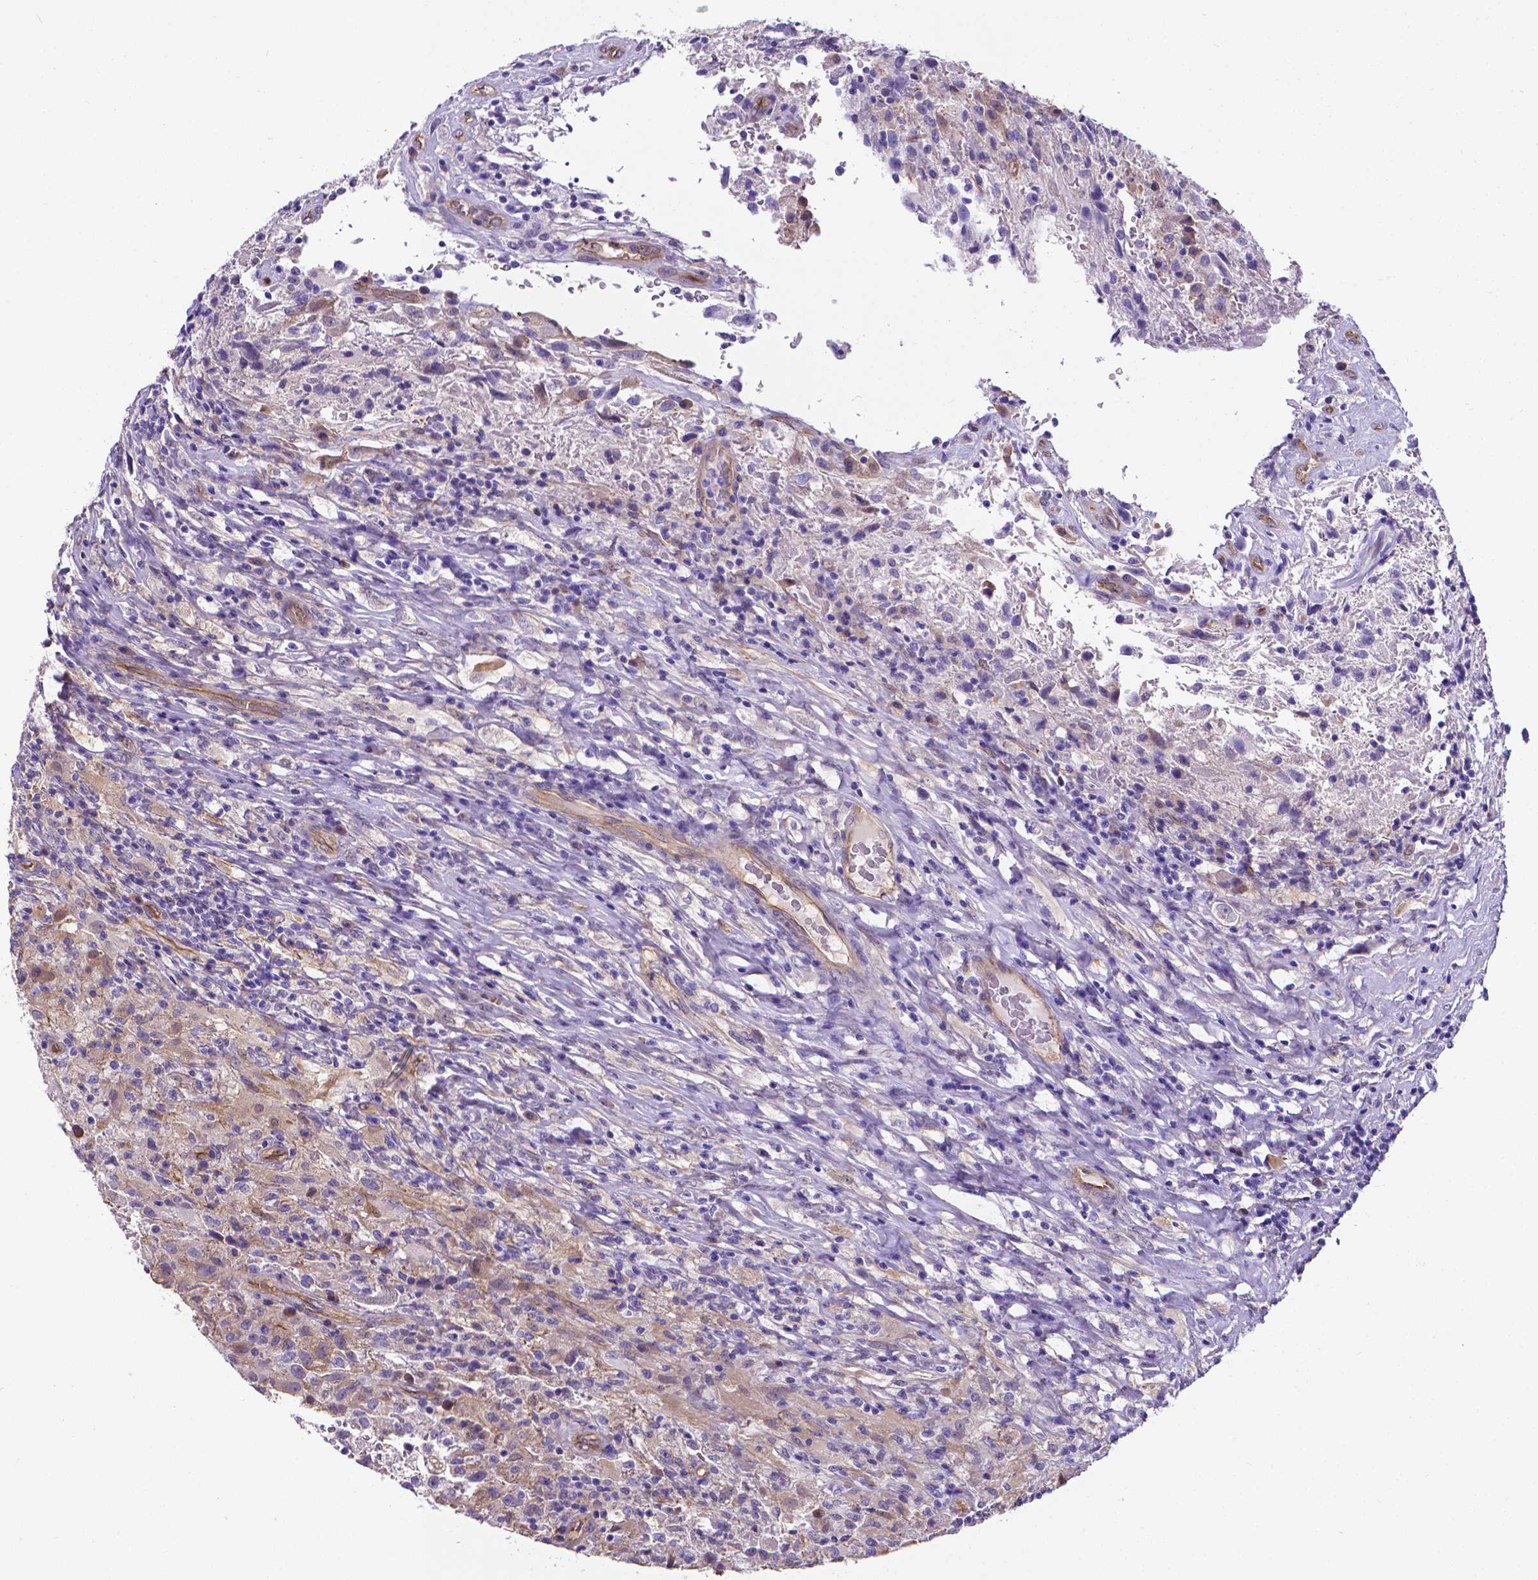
{"staining": {"intensity": "negative", "quantity": "none", "location": "none"}, "tissue": "glioma", "cell_type": "Tumor cells", "image_type": "cancer", "snomed": [{"axis": "morphology", "description": "Glioma, malignant, High grade"}, {"axis": "topography", "description": "Brain"}], "caption": "Tumor cells are negative for brown protein staining in malignant high-grade glioma.", "gene": "CLIC4", "patient": {"sex": "male", "age": 68}}